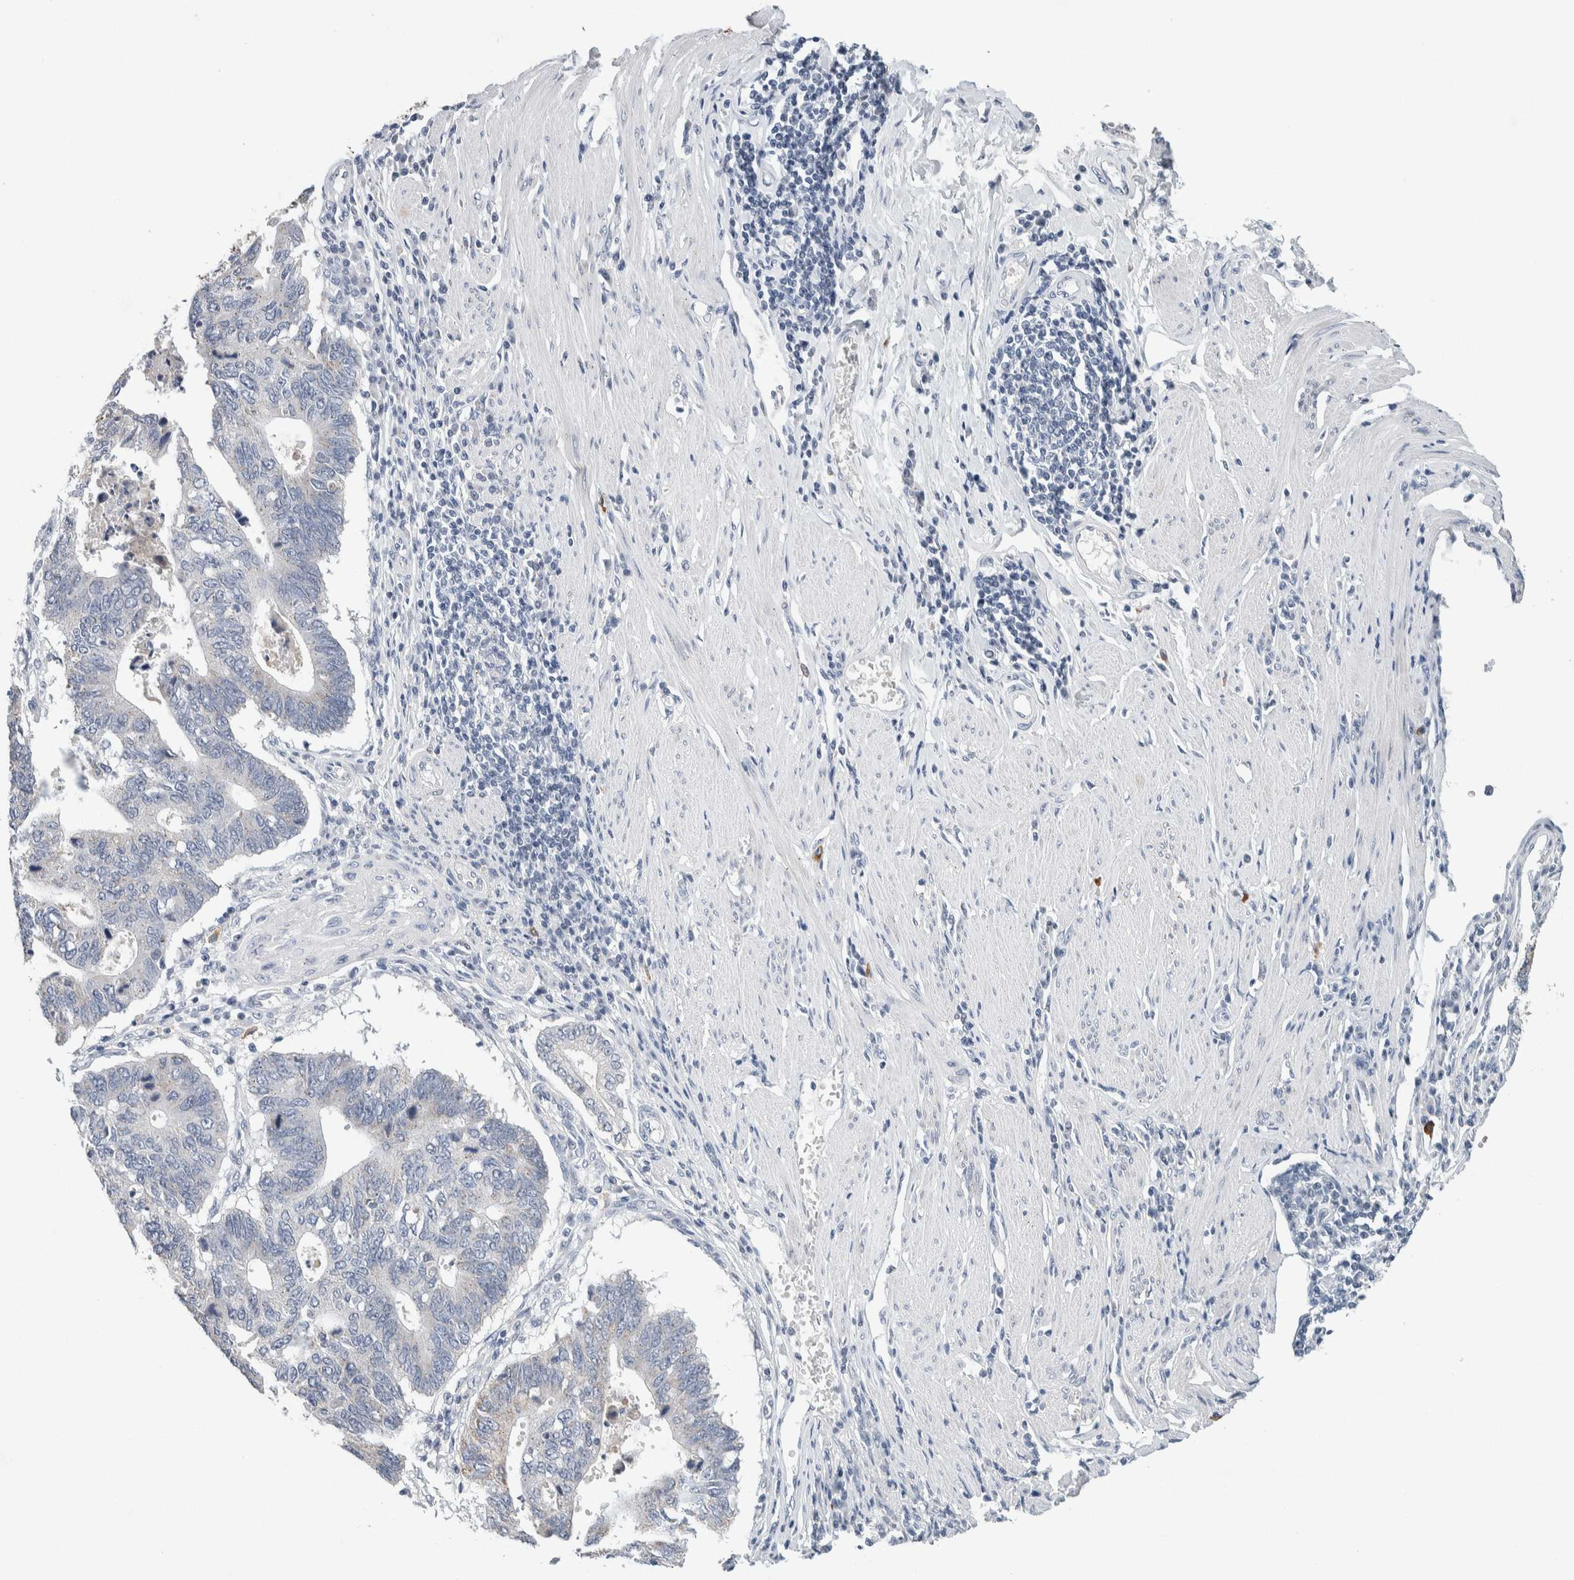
{"staining": {"intensity": "negative", "quantity": "none", "location": "none"}, "tissue": "stomach cancer", "cell_type": "Tumor cells", "image_type": "cancer", "snomed": [{"axis": "morphology", "description": "Adenocarcinoma, NOS"}, {"axis": "topography", "description": "Stomach"}], "caption": "High power microscopy micrograph of an immunohistochemistry (IHC) image of stomach cancer (adenocarcinoma), revealing no significant positivity in tumor cells.", "gene": "SCN2A", "patient": {"sex": "male", "age": 59}}